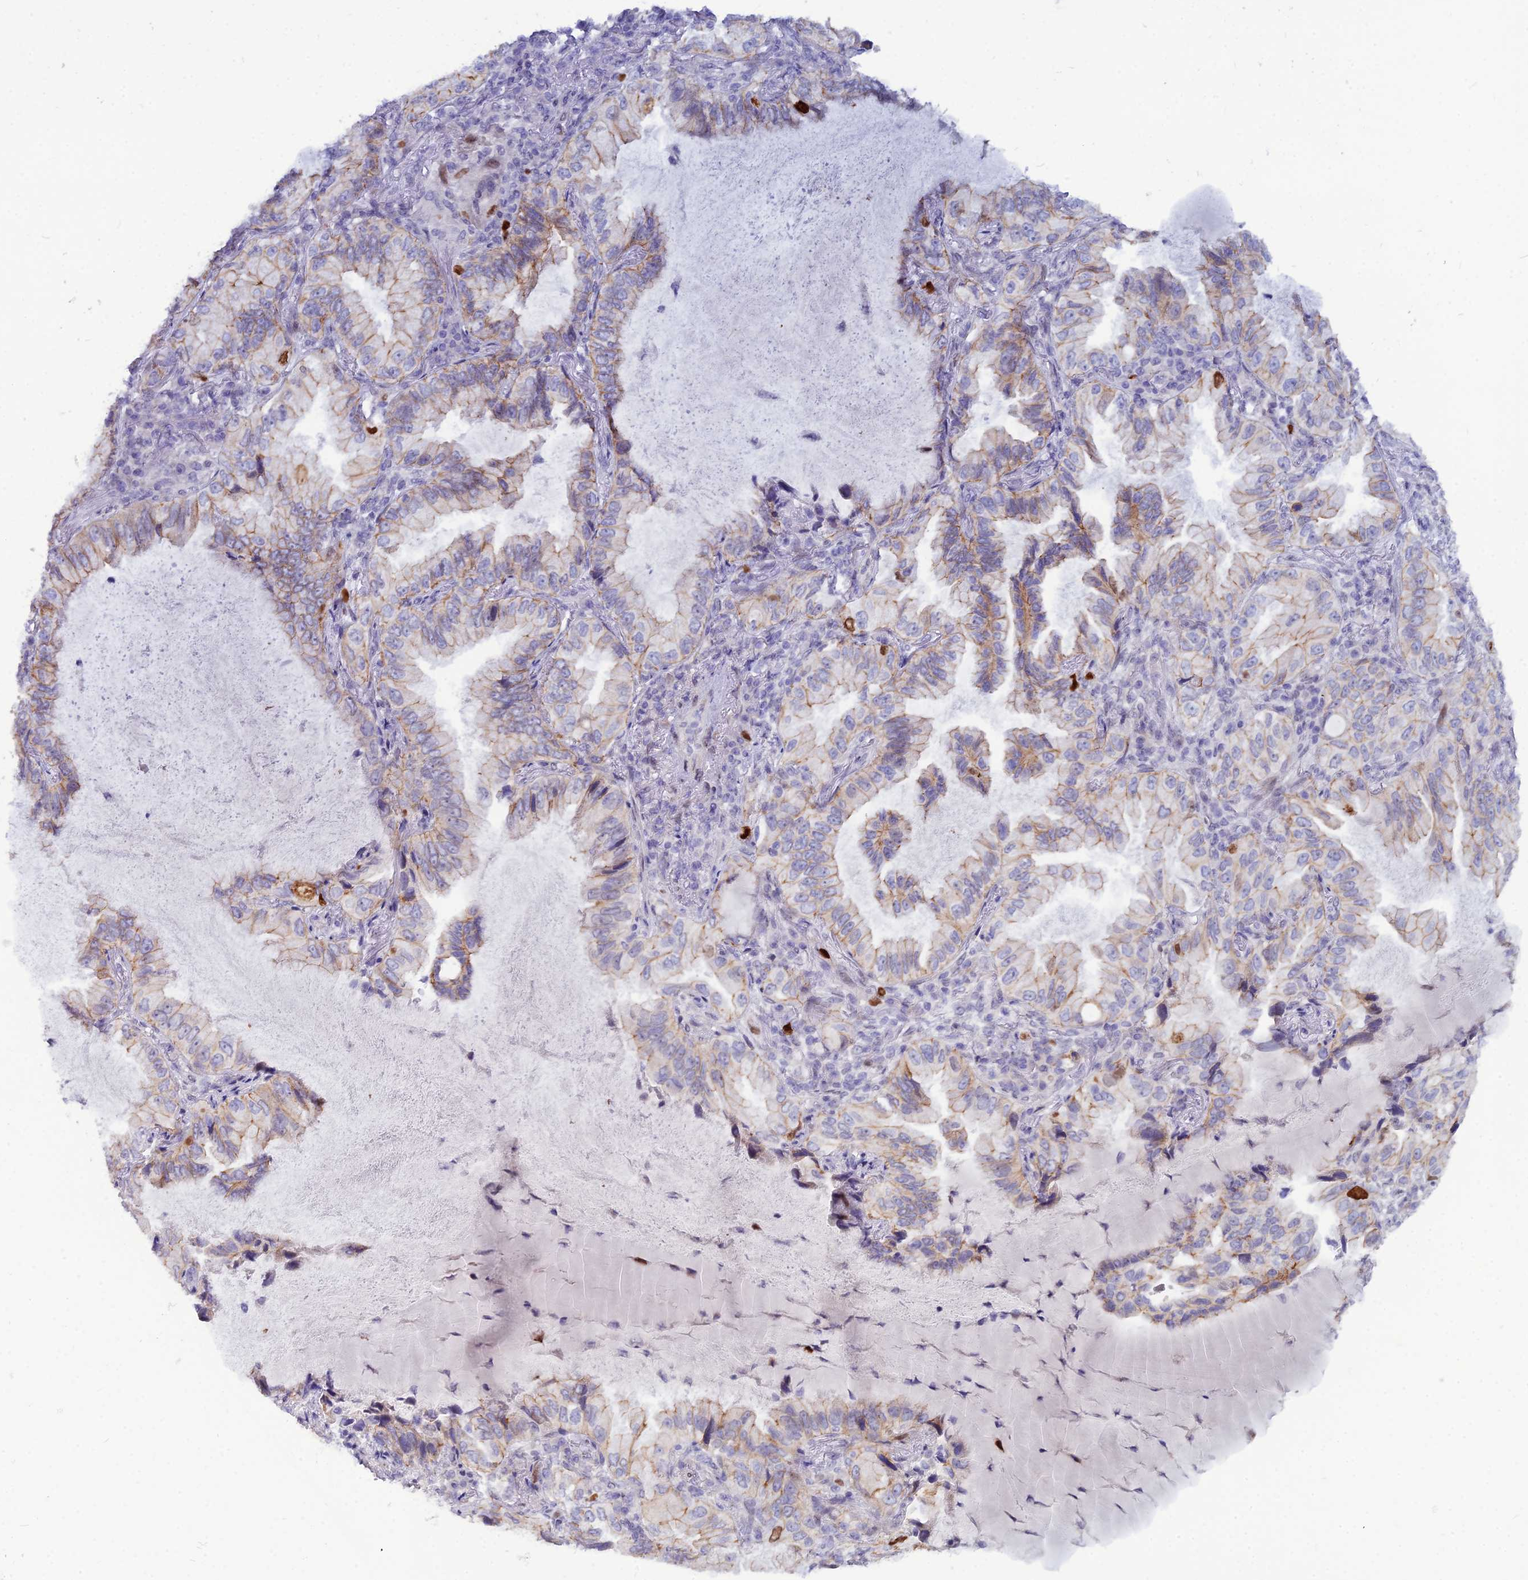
{"staining": {"intensity": "weak", "quantity": "25%-75%", "location": "cytoplasmic/membranous"}, "tissue": "lung cancer", "cell_type": "Tumor cells", "image_type": "cancer", "snomed": [{"axis": "morphology", "description": "Adenocarcinoma, NOS"}, {"axis": "topography", "description": "Lung"}], "caption": "Immunohistochemical staining of human adenocarcinoma (lung) displays weak cytoplasmic/membranous protein positivity in approximately 25%-75% of tumor cells.", "gene": "NUSAP1", "patient": {"sex": "female", "age": 69}}